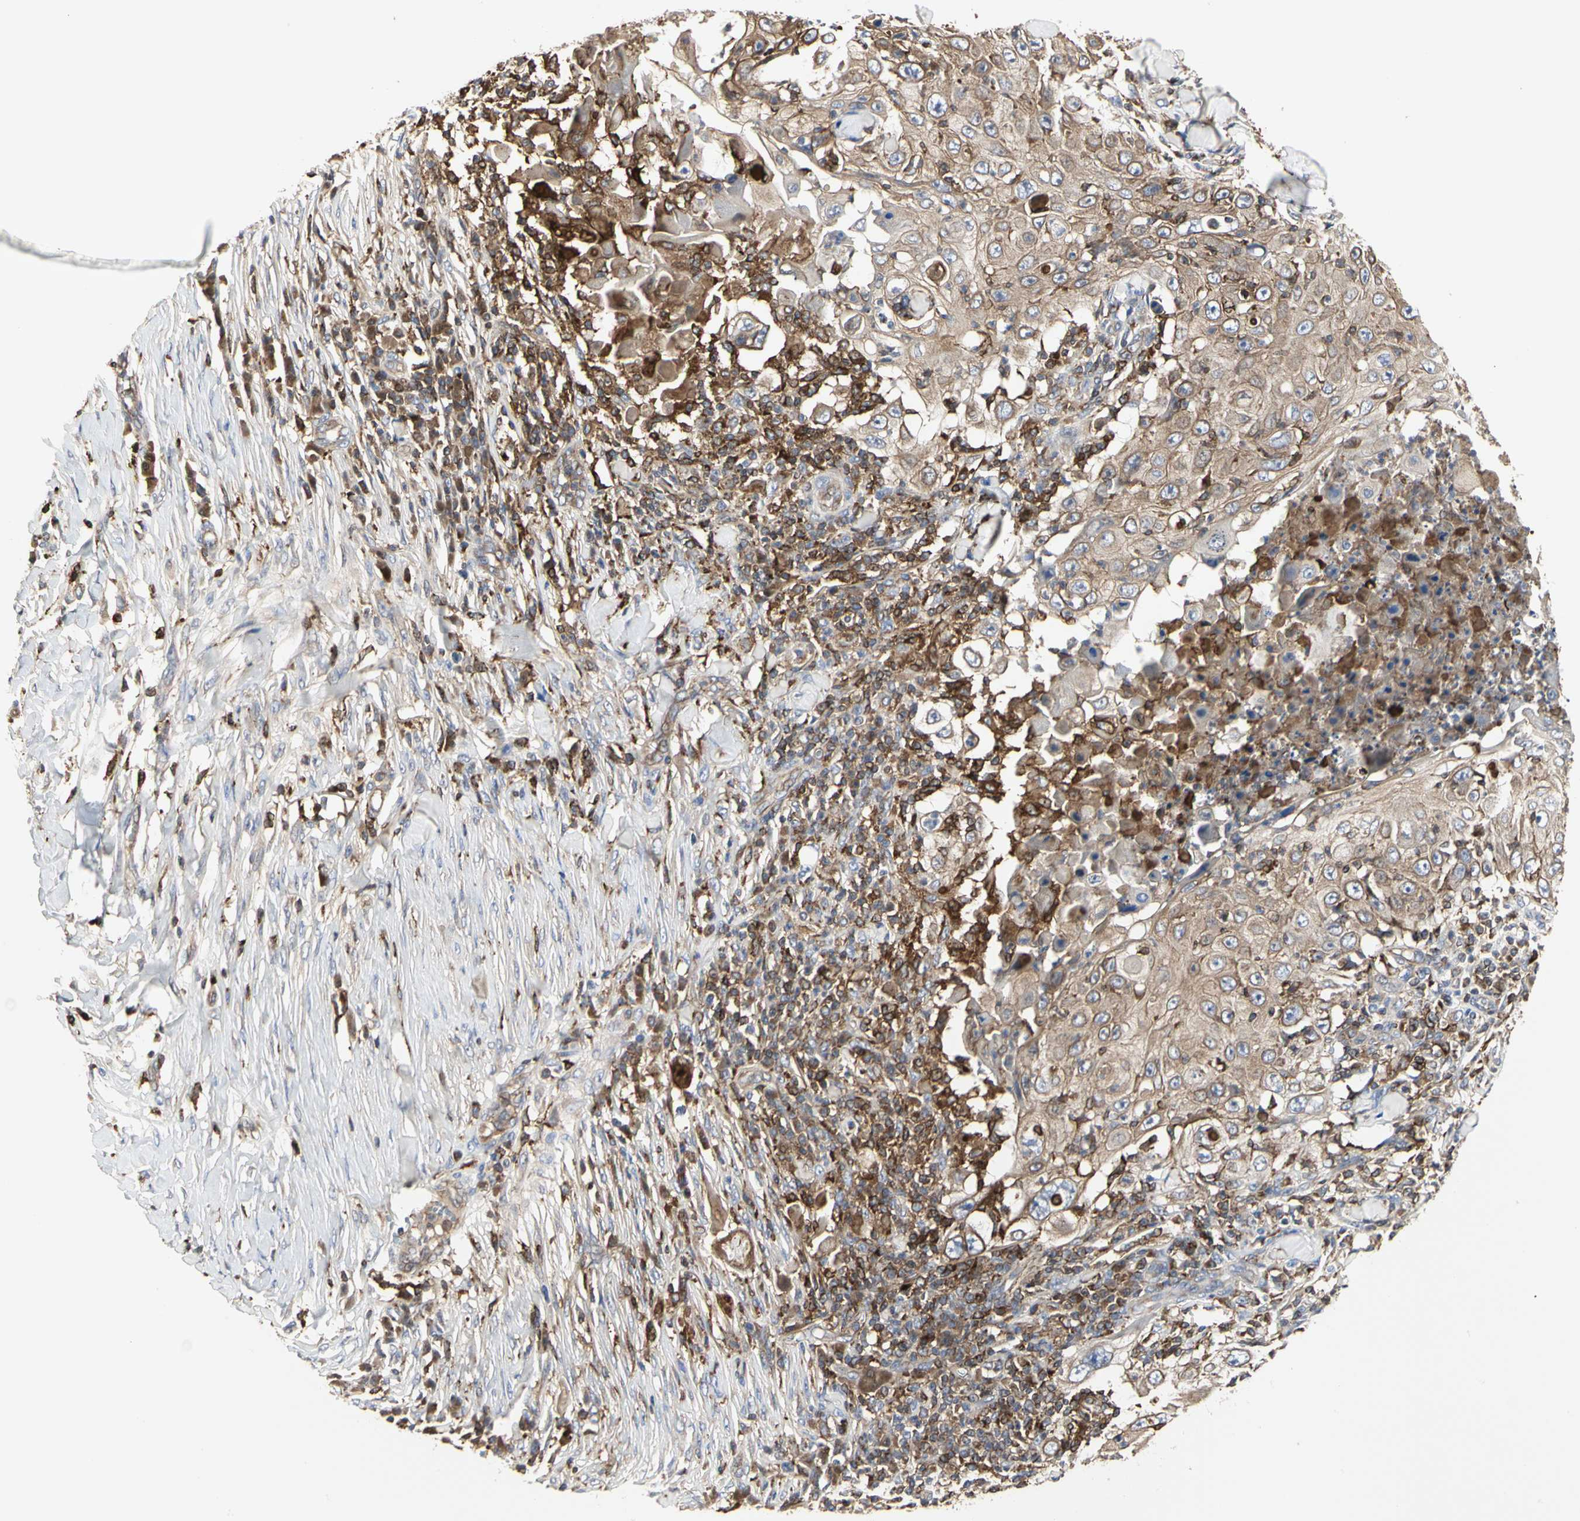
{"staining": {"intensity": "moderate", "quantity": ">75%", "location": "cytoplasmic/membranous"}, "tissue": "skin cancer", "cell_type": "Tumor cells", "image_type": "cancer", "snomed": [{"axis": "morphology", "description": "Squamous cell carcinoma, NOS"}, {"axis": "topography", "description": "Skin"}], "caption": "Moderate cytoplasmic/membranous protein expression is identified in approximately >75% of tumor cells in skin squamous cell carcinoma.", "gene": "NAPG", "patient": {"sex": "male", "age": 86}}